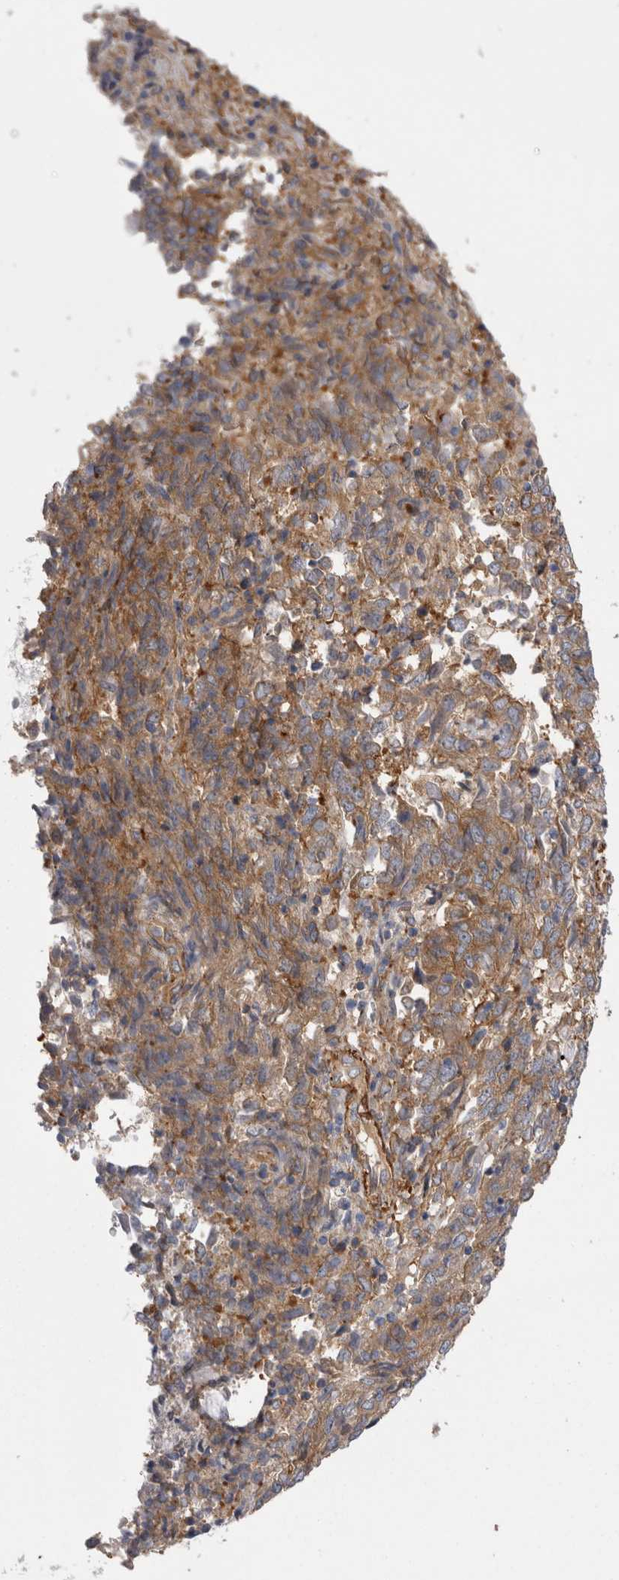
{"staining": {"intensity": "moderate", "quantity": ">75%", "location": "cytoplasmic/membranous"}, "tissue": "endometrial cancer", "cell_type": "Tumor cells", "image_type": "cancer", "snomed": [{"axis": "morphology", "description": "Adenocarcinoma, NOS"}, {"axis": "topography", "description": "Endometrium"}], "caption": "IHC of human endometrial cancer (adenocarcinoma) displays medium levels of moderate cytoplasmic/membranous positivity in about >75% of tumor cells. The protein of interest is stained brown, and the nuclei are stained in blue (DAB IHC with brightfield microscopy, high magnification).", "gene": "EPRS1", "patient": {"sex": "female", "age": 80}}